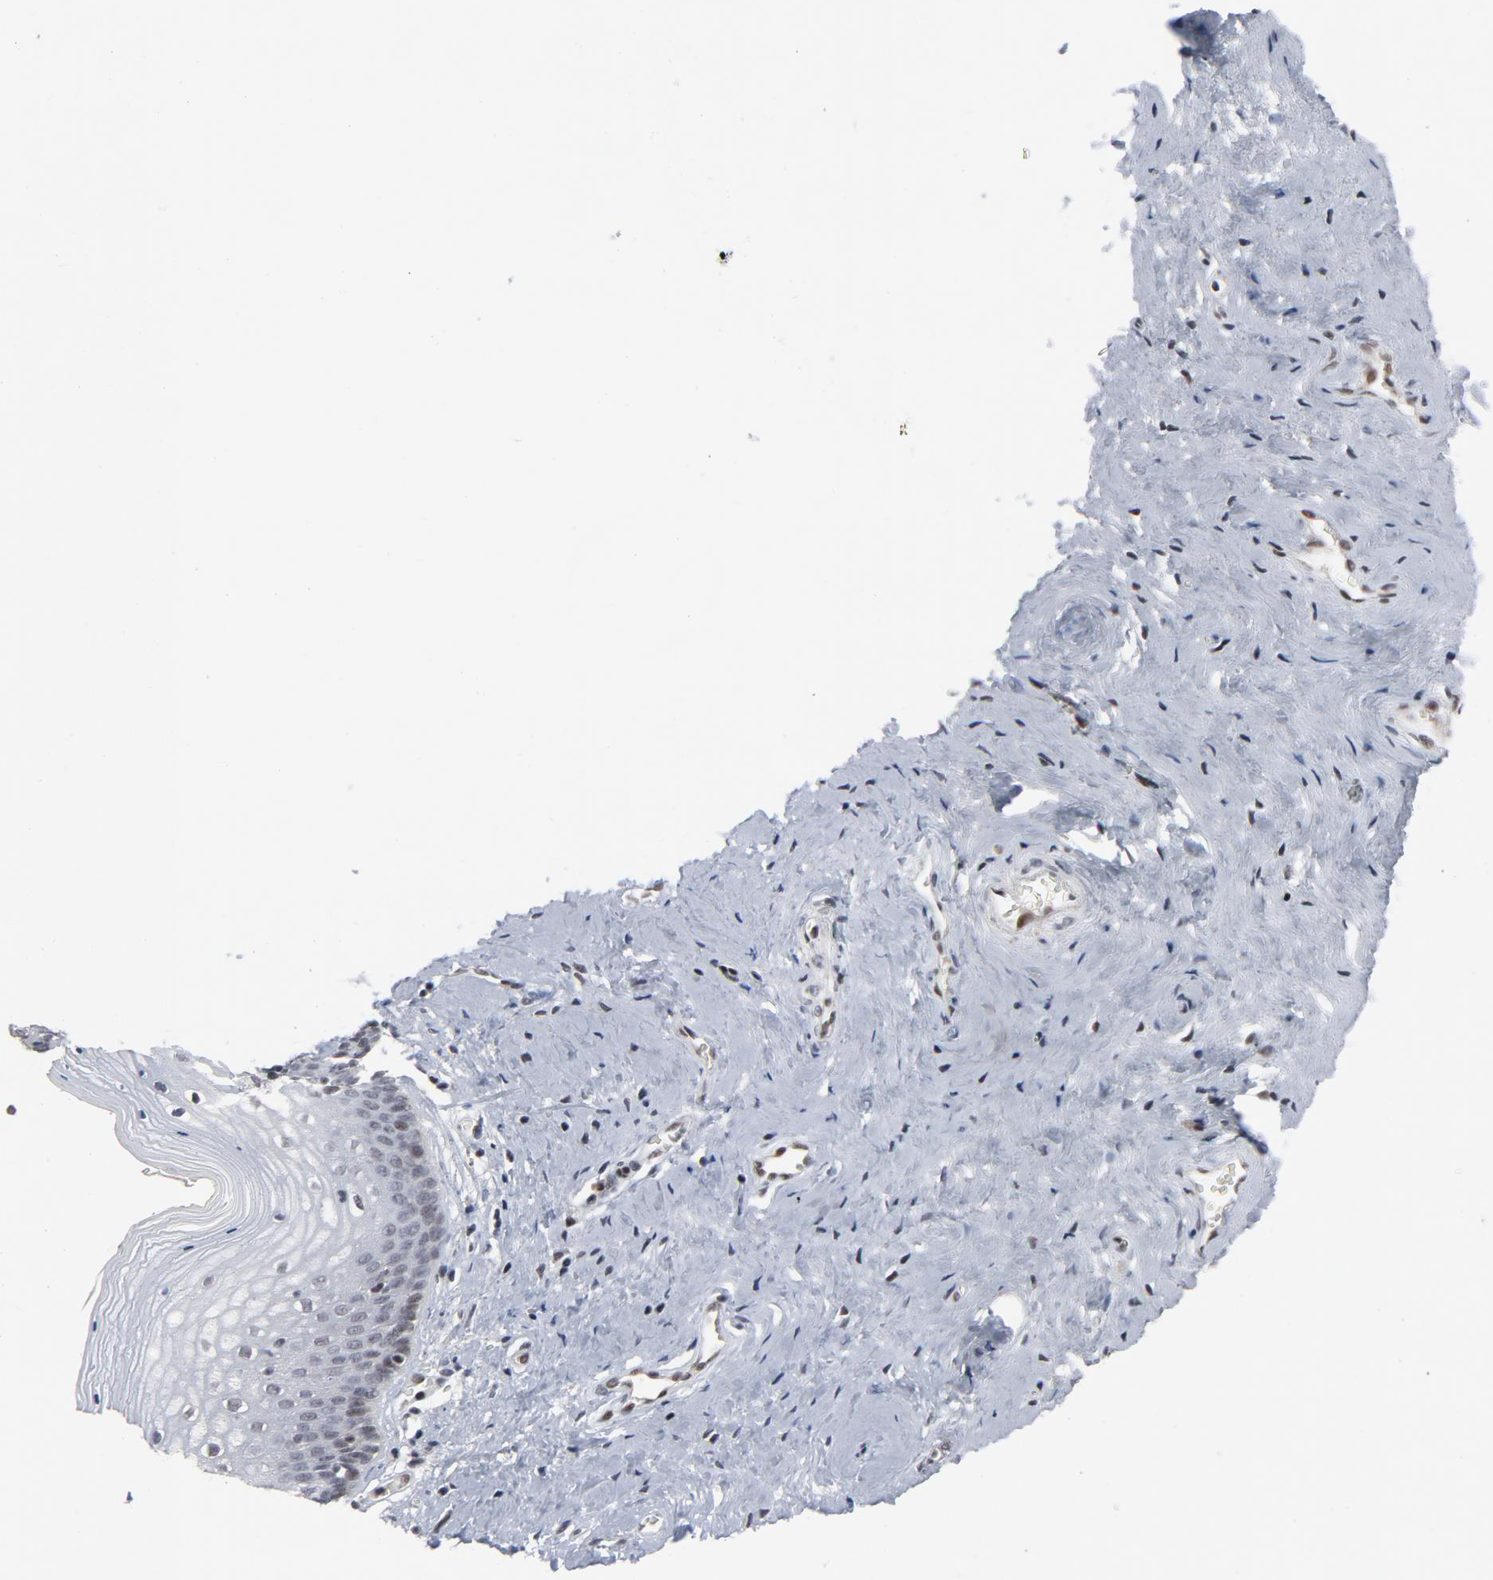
{"staining": {"intensity": "weak", "quantity": "<25%", "location": "nuclear"}, "tissue": "vagina", "cell_type": "Squamous epithelial cells", "image_type": "normal", "snomed": [{"axis": "morphology", "description": "Normal tissue, NOS"}, {"axis": "topography", "description": "Vagina"}], "caption": "This is an immunohistochemistry (IHC) micrograph of unremarkable human vagina. There is no expression in squamous epithelial cells.", "gene": "GABPA", "patient": {"sex": "female", "age": 46}}